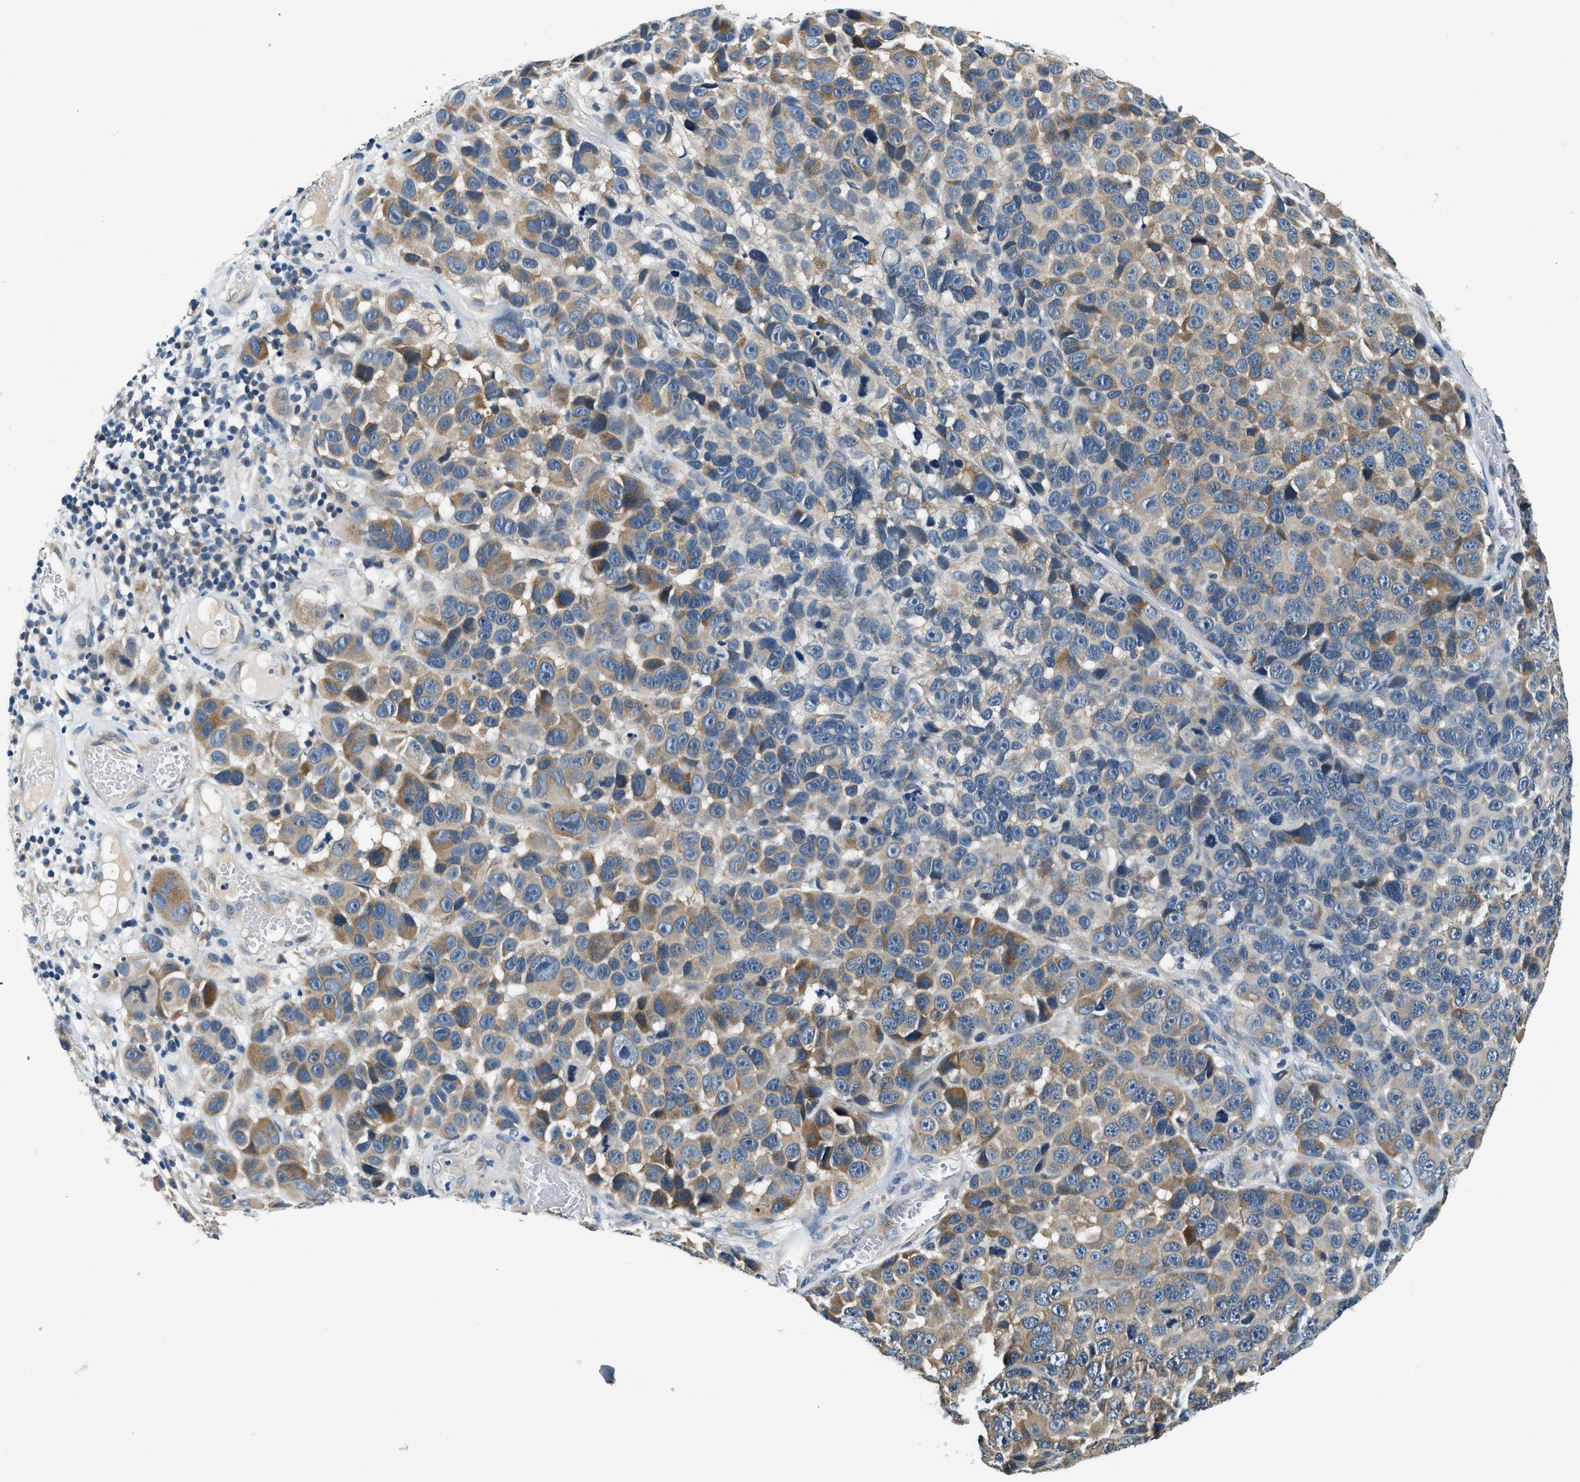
{"staining": {"intensity": "weak", "quantity": ">75%", "location": "cytoplasmic/membranous"}, "tissue": "melanoma", "cell_type": "Tumor cells", "image_type": "cancer", "snomed": [{"axis": "morphology", "description": "Malignant melanoma, NOS"}, {"axis": "topography", "description": "Skin"}], "caption": "Immunohistochemical staining of malignant melanoma reveals low levels of weak cytoplasmic/membranous protein positivity in about >75% of tumor cells.", "gene": "YAE1", "patient": {"sex": "male", "age": 53}}